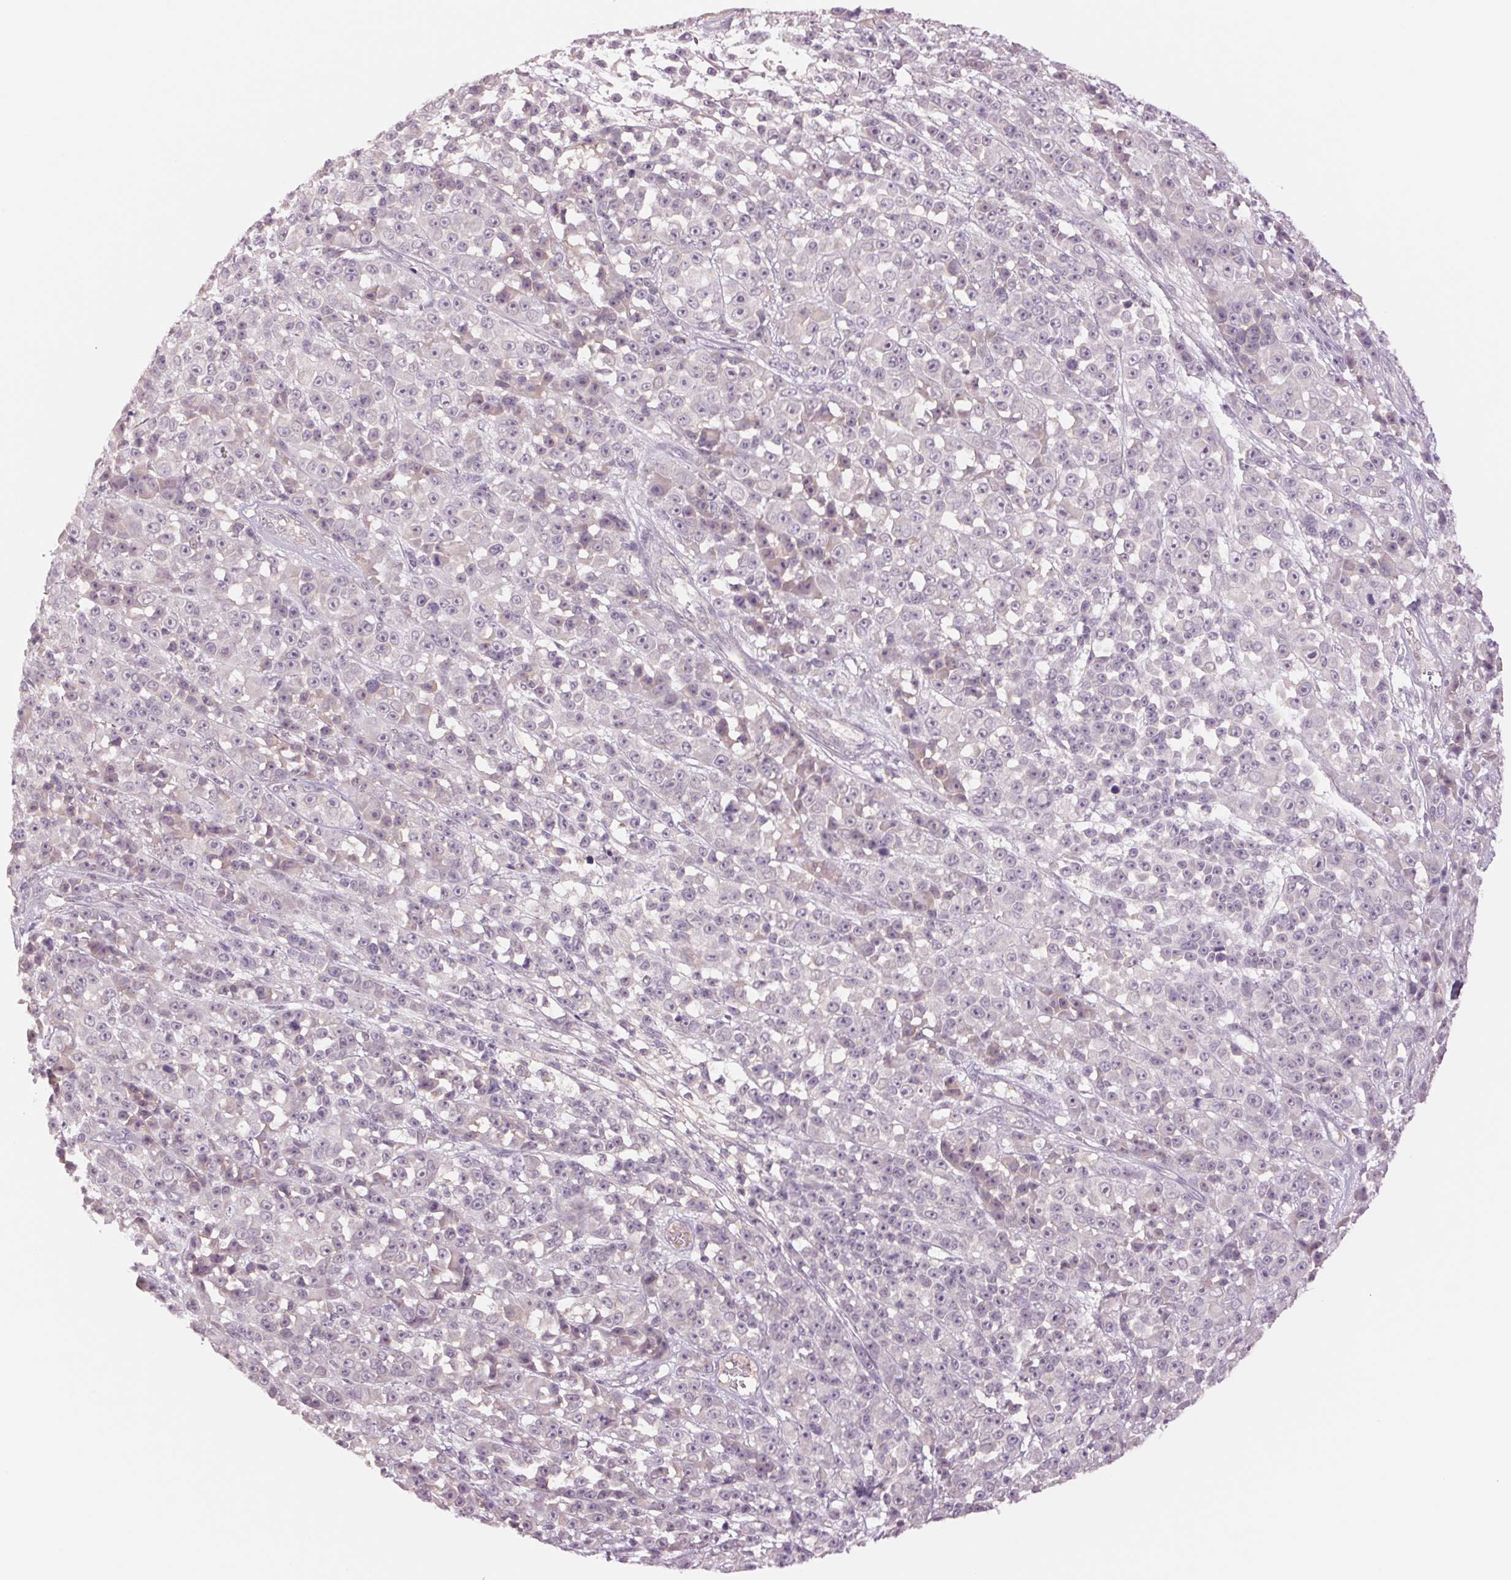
{"staining": {"intensity": "negative", "quantity": "none", "location": "none"}, "tissue": "melanoma", "cell_type": "Tumor cells", "image_type": "cancer", "snomed": [{"axis": "morphology", "description": "Malignant melanoma, NOS"}, {"axis": "topography", "description": "Skin"}, {"axis": "topography", "description": "Skin of back"}], "caption": "Tumor cells are negative for protein expression in human melanoma.", "gene": "PPIA", "patient": {"sex": "male", "age": 91}}